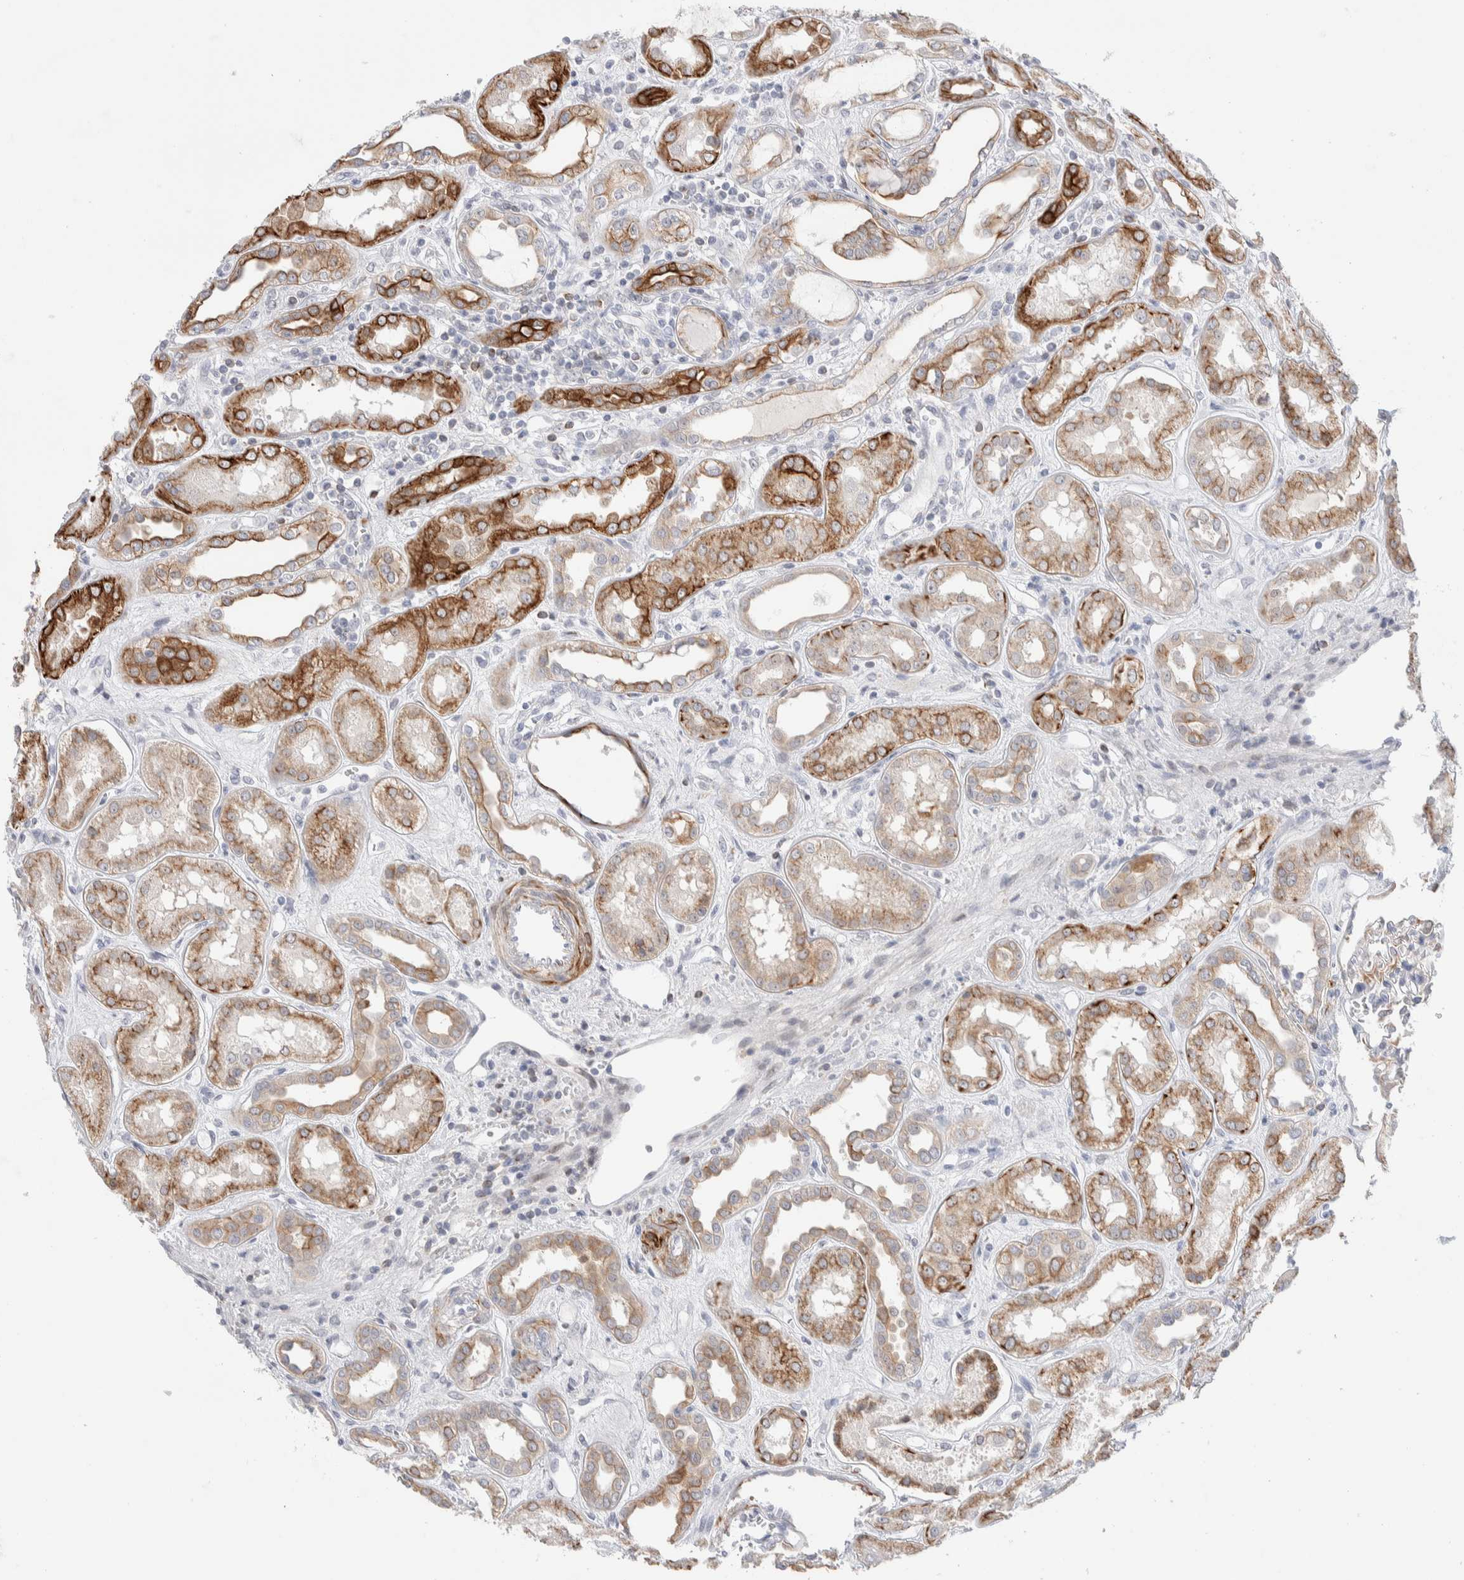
{"staining": {"intensity": "weak", "quantity": "<25%", "location": "cytoplasmic/membranous"}, "tissue": "kidney", "cell_type": "Cells in glomeruli", "image_type": "normal", "snomed": [{"axis": "morphology", "description": "Normal tissue, NOS"}, {"axis": "topography", "description": "Kidney"}], "caption": "Human kidney stained for a protein using immunohistochemistry (IHC) displays no positivity in cells in glomeruli.", "gene": "C1orf112", "patient": {"sex": "male", "age": 59}}